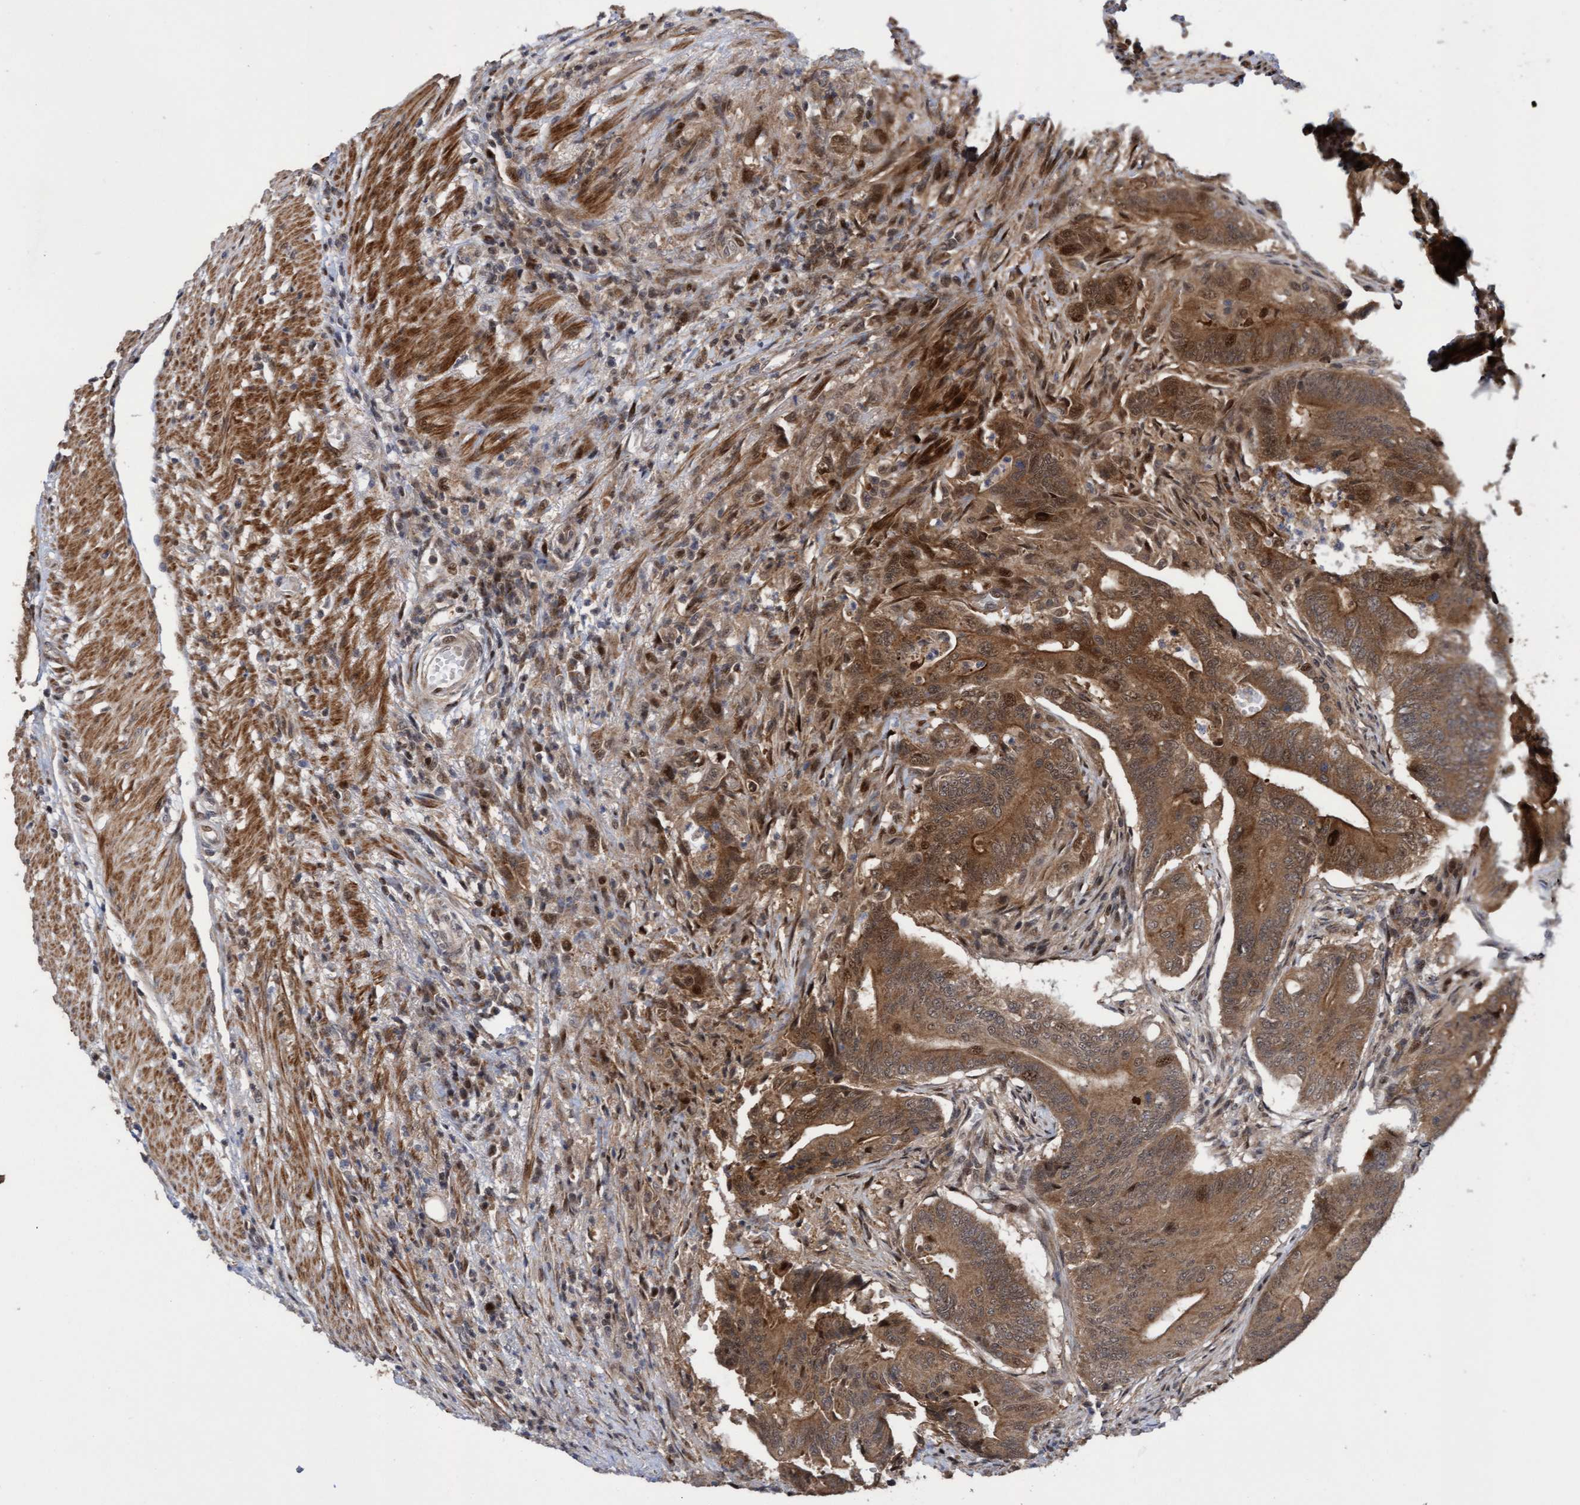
{"staining": {"intensity": "moderate", "quantity": ">75%", "location": "cytoplasmic/membranous,nuclear"}, "tissue": "colorectal cancer", "cell_type": "Tumor cells", "image_type": "cancer", "snomed": [{"axis": "morphology", "description": "Adenoma, NOS"}, {"axis": "morphology", "description": "Adenocarcinoma, NOS"}, {"axis": "topography", "description": "Colon"}], "caption": "Brown immunohistochemical staining in colorectal adenocarcinoma displays moderate cytoplasmic/membranous and nuclear staining in about >75% of tumor cells. The protein of interest is stained brown, and the nuclei are stained in blue (DAB (3,3'-diaminobenzidine) IHC with brightfield microscopy, high magnification).", "gene": "ITFG1", "patient": {"sex": "male", "age": 79}}